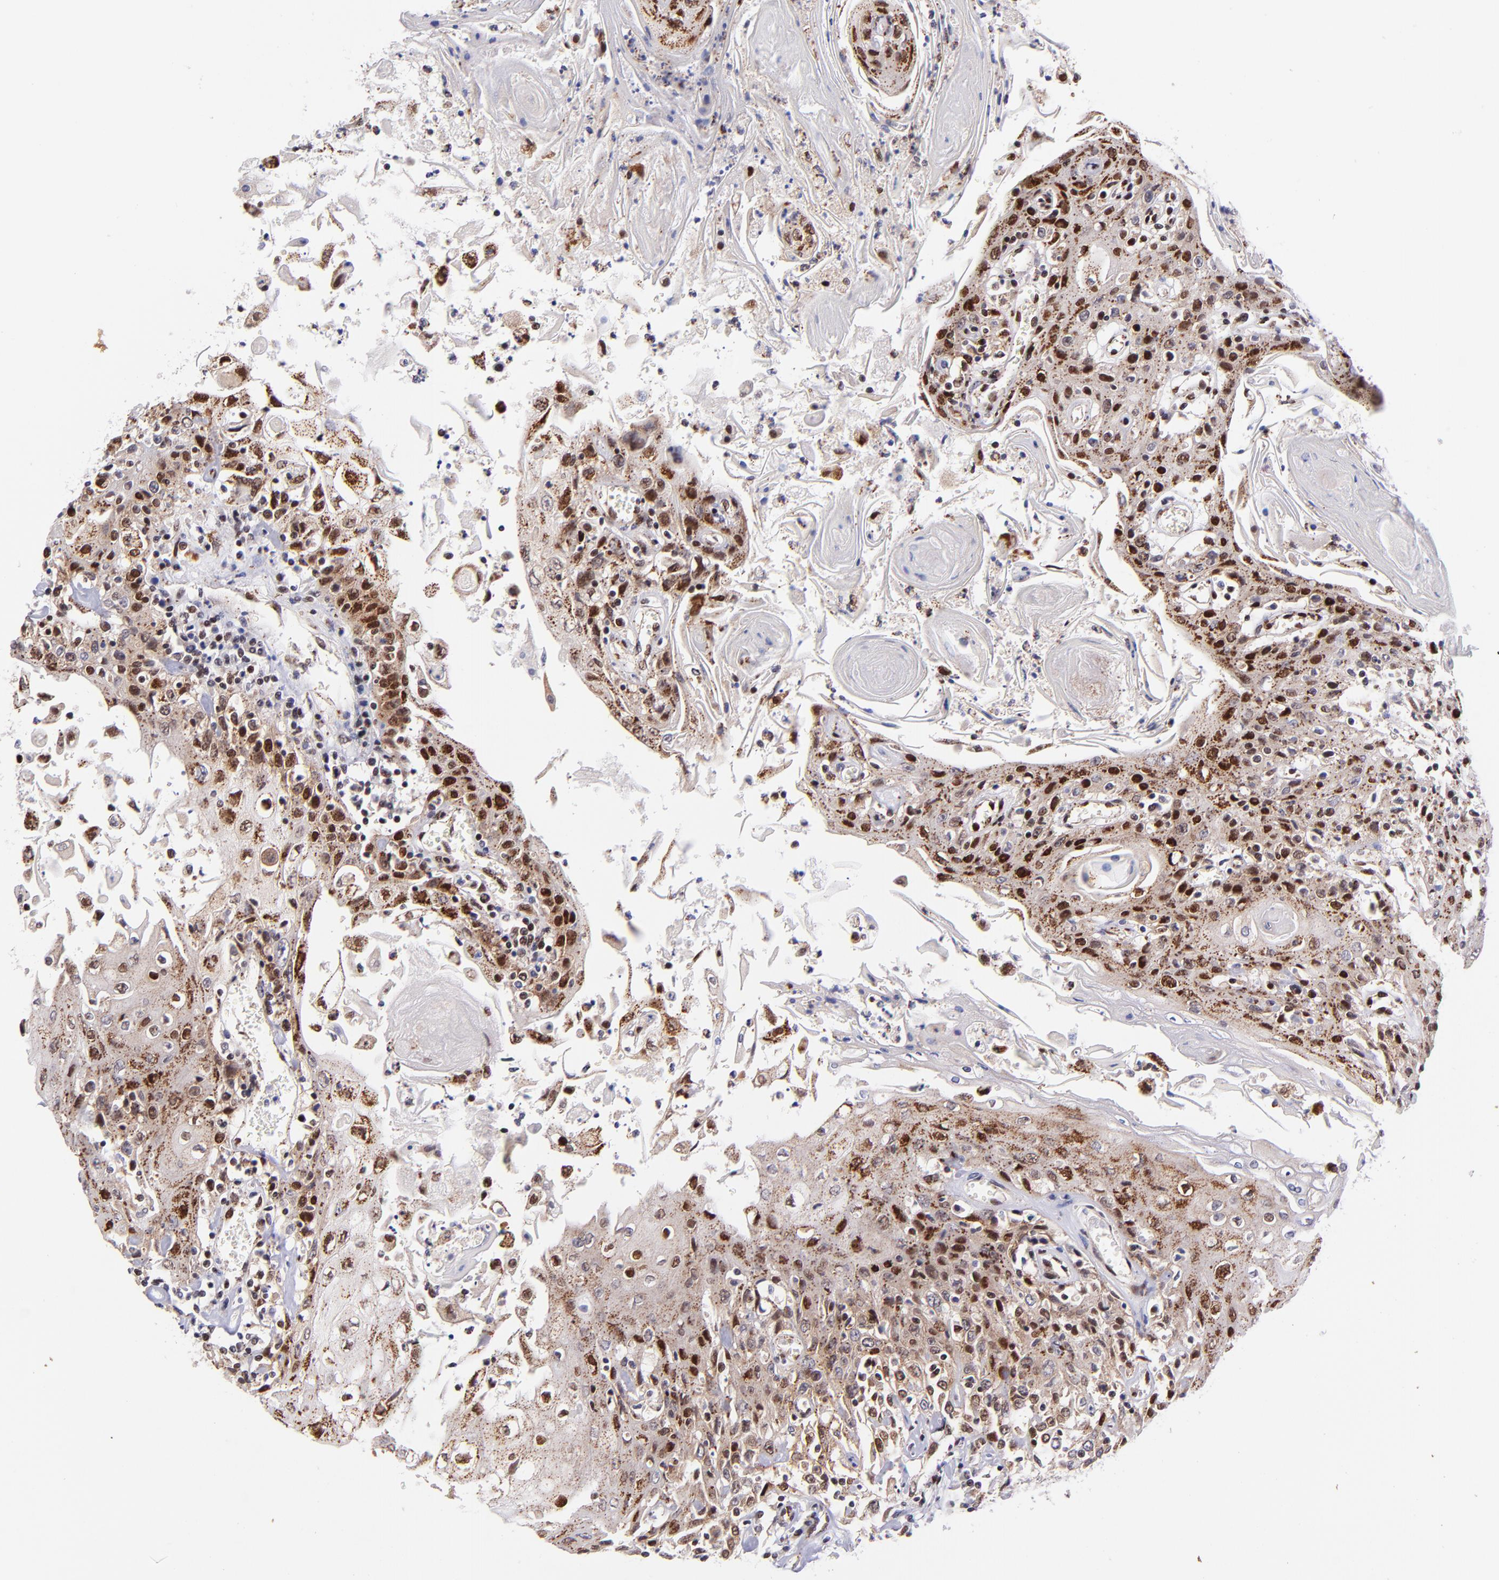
{"staining": {"intensity": "strong", "quantity": ">75%", "location": "nuclear"}, "tissue": "head and neck cancer", "cell_type": "Tumor cells", "image_type": "cancer", "snomed": [{"axis": "morphology", "description": "Squamous cell carcinoma, NOS"}, {"axis": "topography", "description": "Oral tissue"}, {"axis": "topography", "description": "Head-Neck"}], "caption": "Protein staining of head and neck cancer (squamous cell carcinoma) tissue demonstrates strong nuclear expression in approximately >75% of tumor cells.", "gene": "SOX6", "patient": {"sex": "female", "age": 76}}